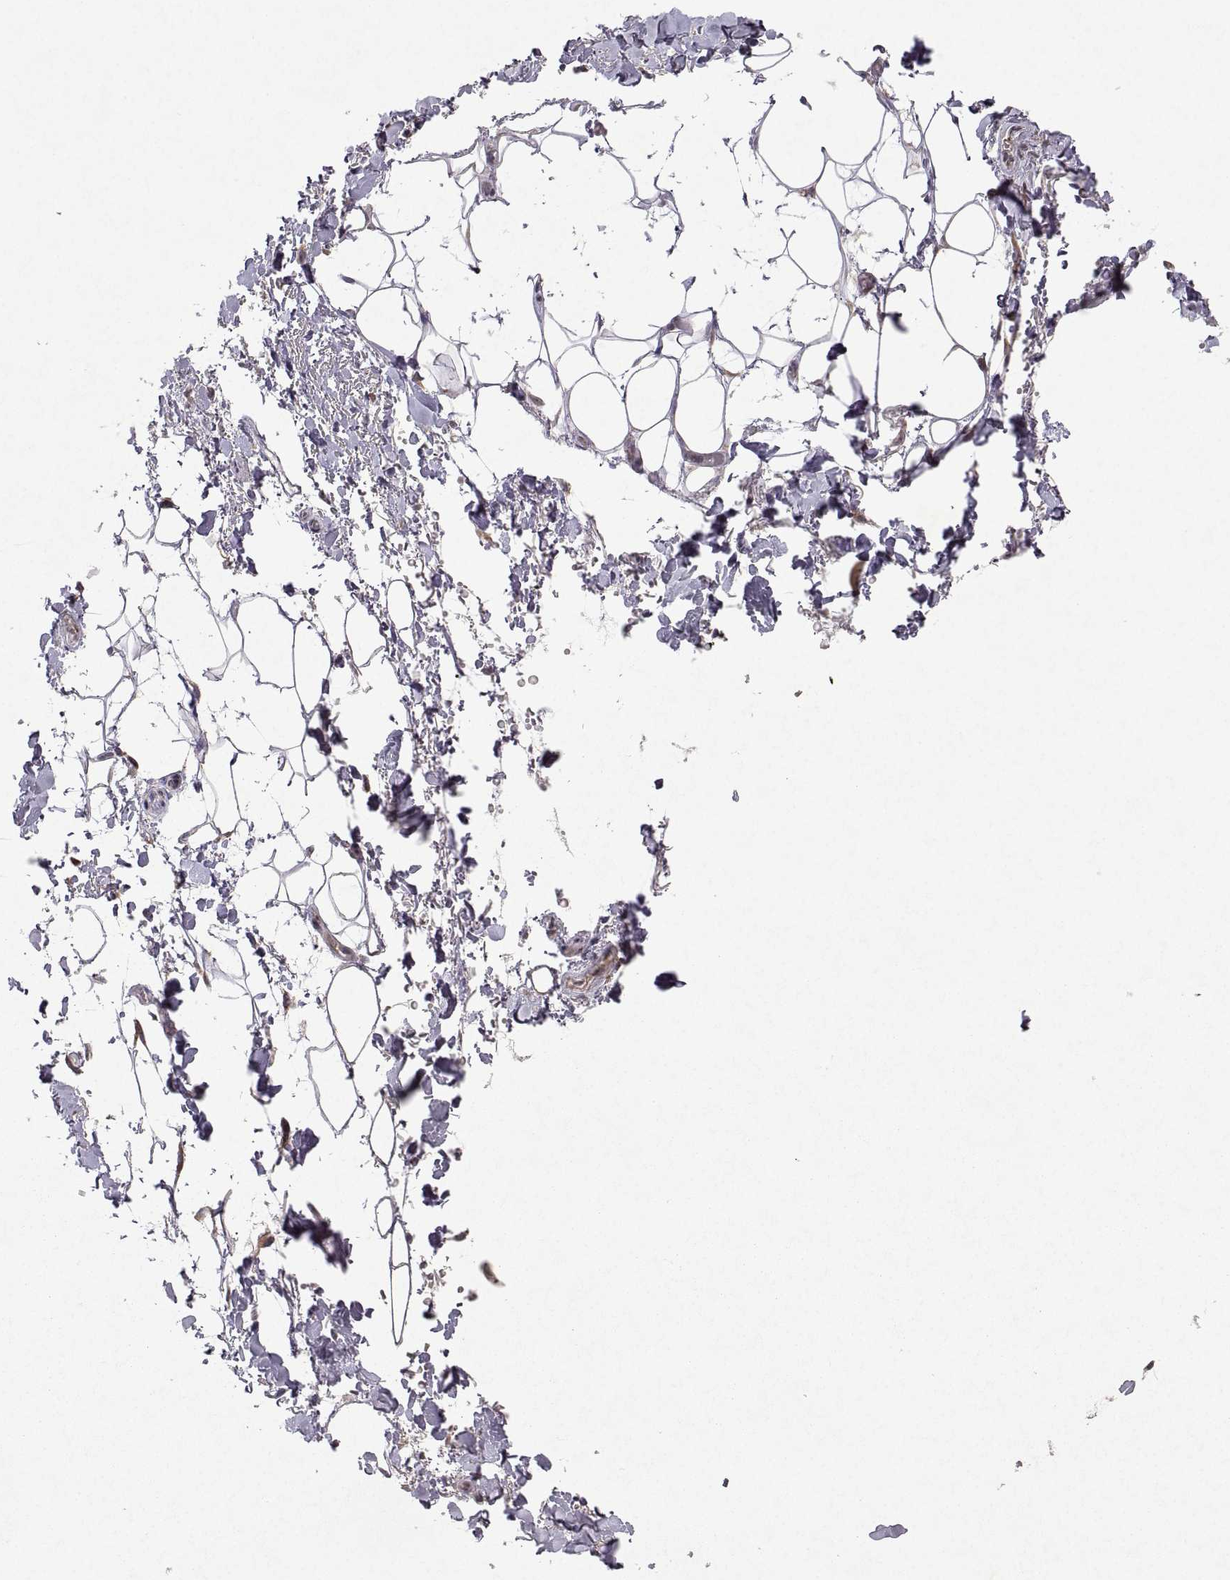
{"staining": {"intensity": "negative", "quantity": "none", "location": "none"}, "tissue": "adipose tissue", "cell_type": "Adipocytes", "image_type": "normal", "snomed": [{"axis": "morphology", "description": "Normal tissue, NOS"}, {"axis": "topography", "description": "Anal"}, {"axis": "topography", "description": "Peripheral nerve tissue"}], "caption": "This is a histopathology image of immunohistochemistry (IHC) staining of benign adipose tissue, which shows no positivity in adipocytes.", "gene": "MANBAL", "patient": {"sex": "male", "age": 53}}